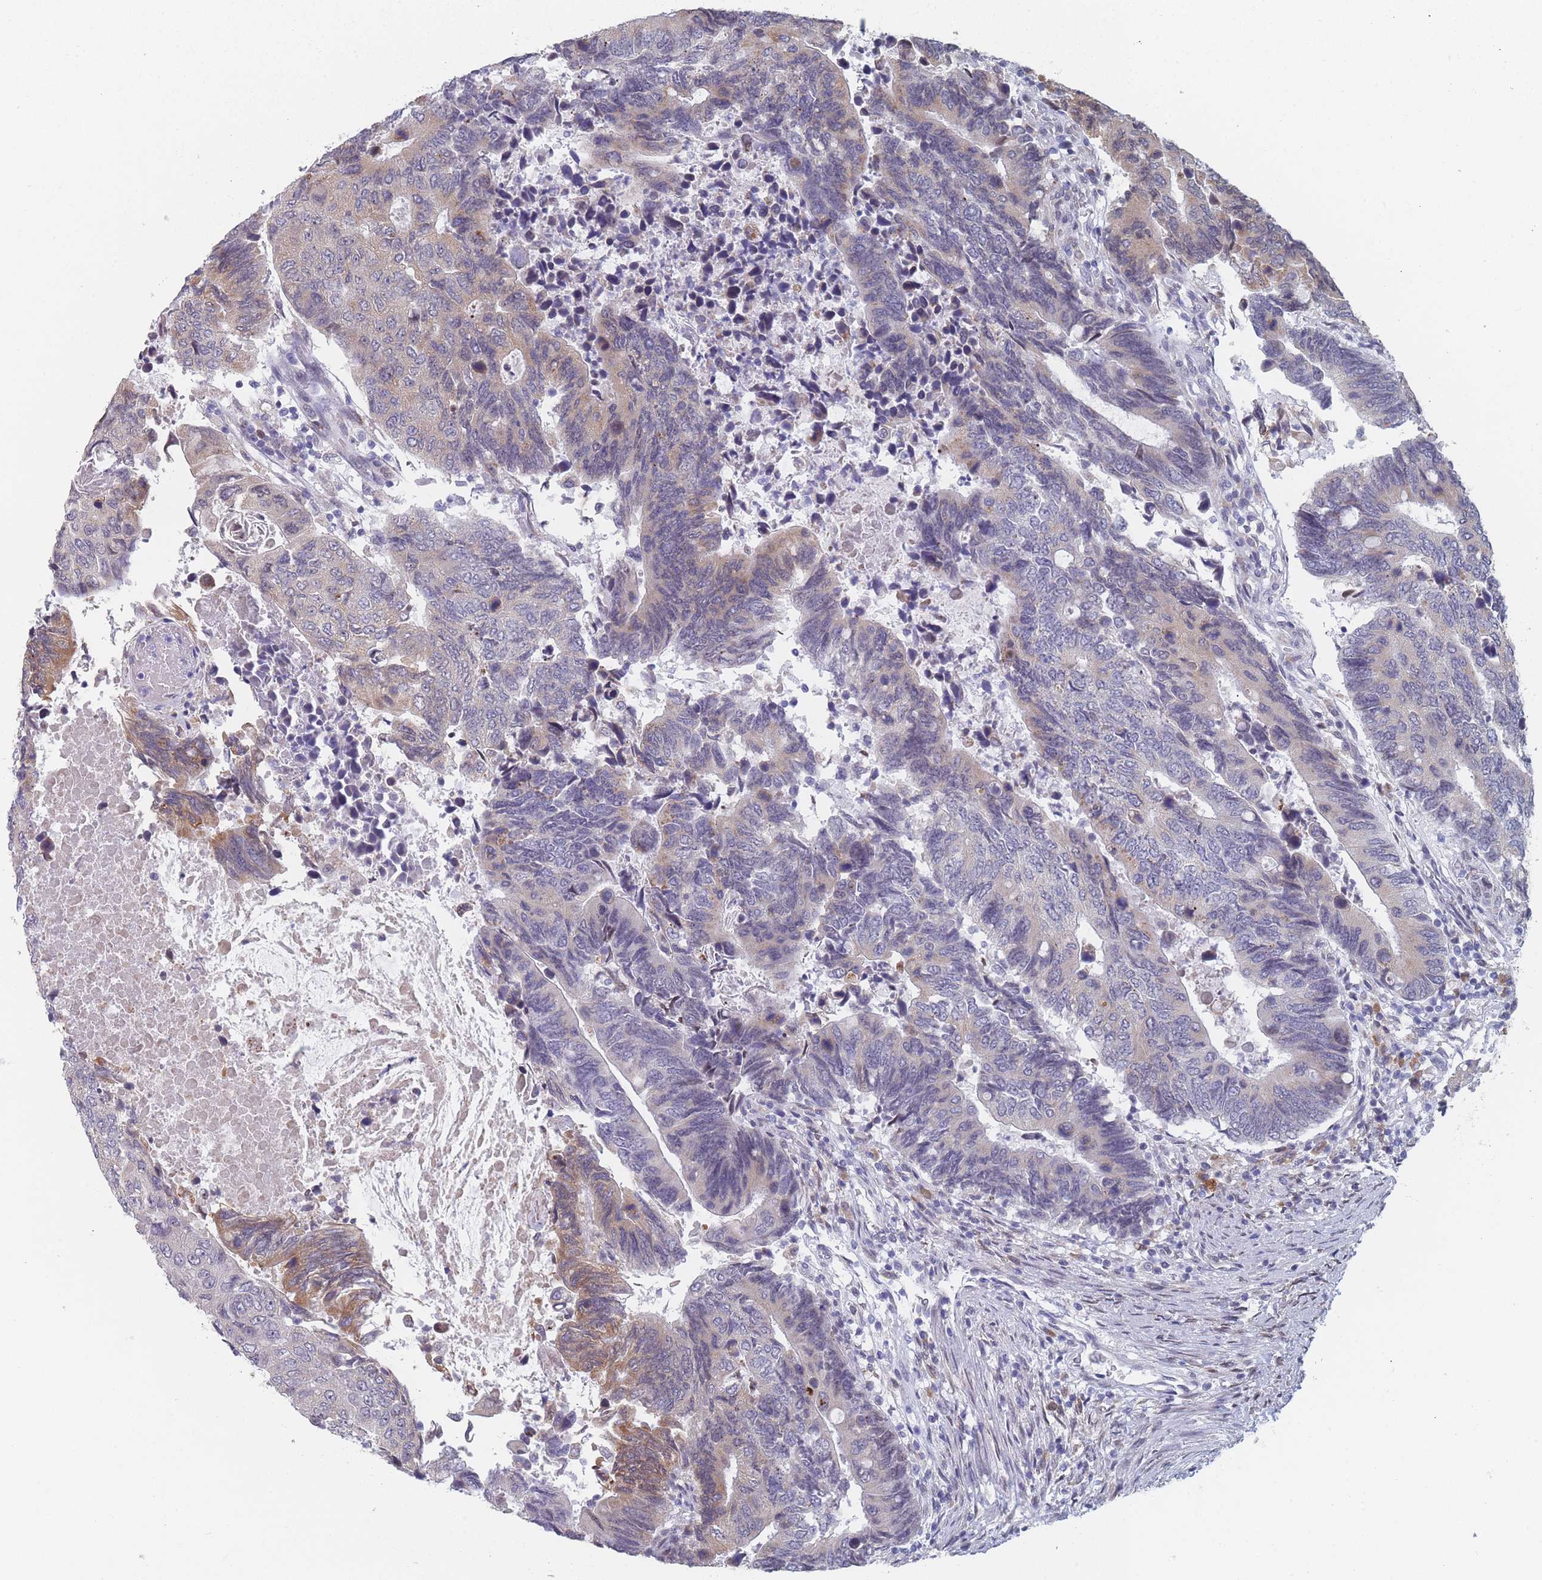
{"staining": {"intensity": "moderate", "quantity": "<25%", "location": "cytoplasmic/membranous"}, "tissue": "colorectal cancer", "cell_type": "Tumor cells", "image_type": "cancer", "snomed": [{"axis": "morphology", "description": "Adenocarcinoma, NOS"}, {"axis": "topography", "description": "Colon"}], "caption": "A photomicrograph of colorectal cancer (adenocarcinoma) stained for a protein exhibits moderate cytoplasmic/membranous brown staining in tumor cells.", "gene": "TMED10", "patient": {"sex": "male", "age": 87}}